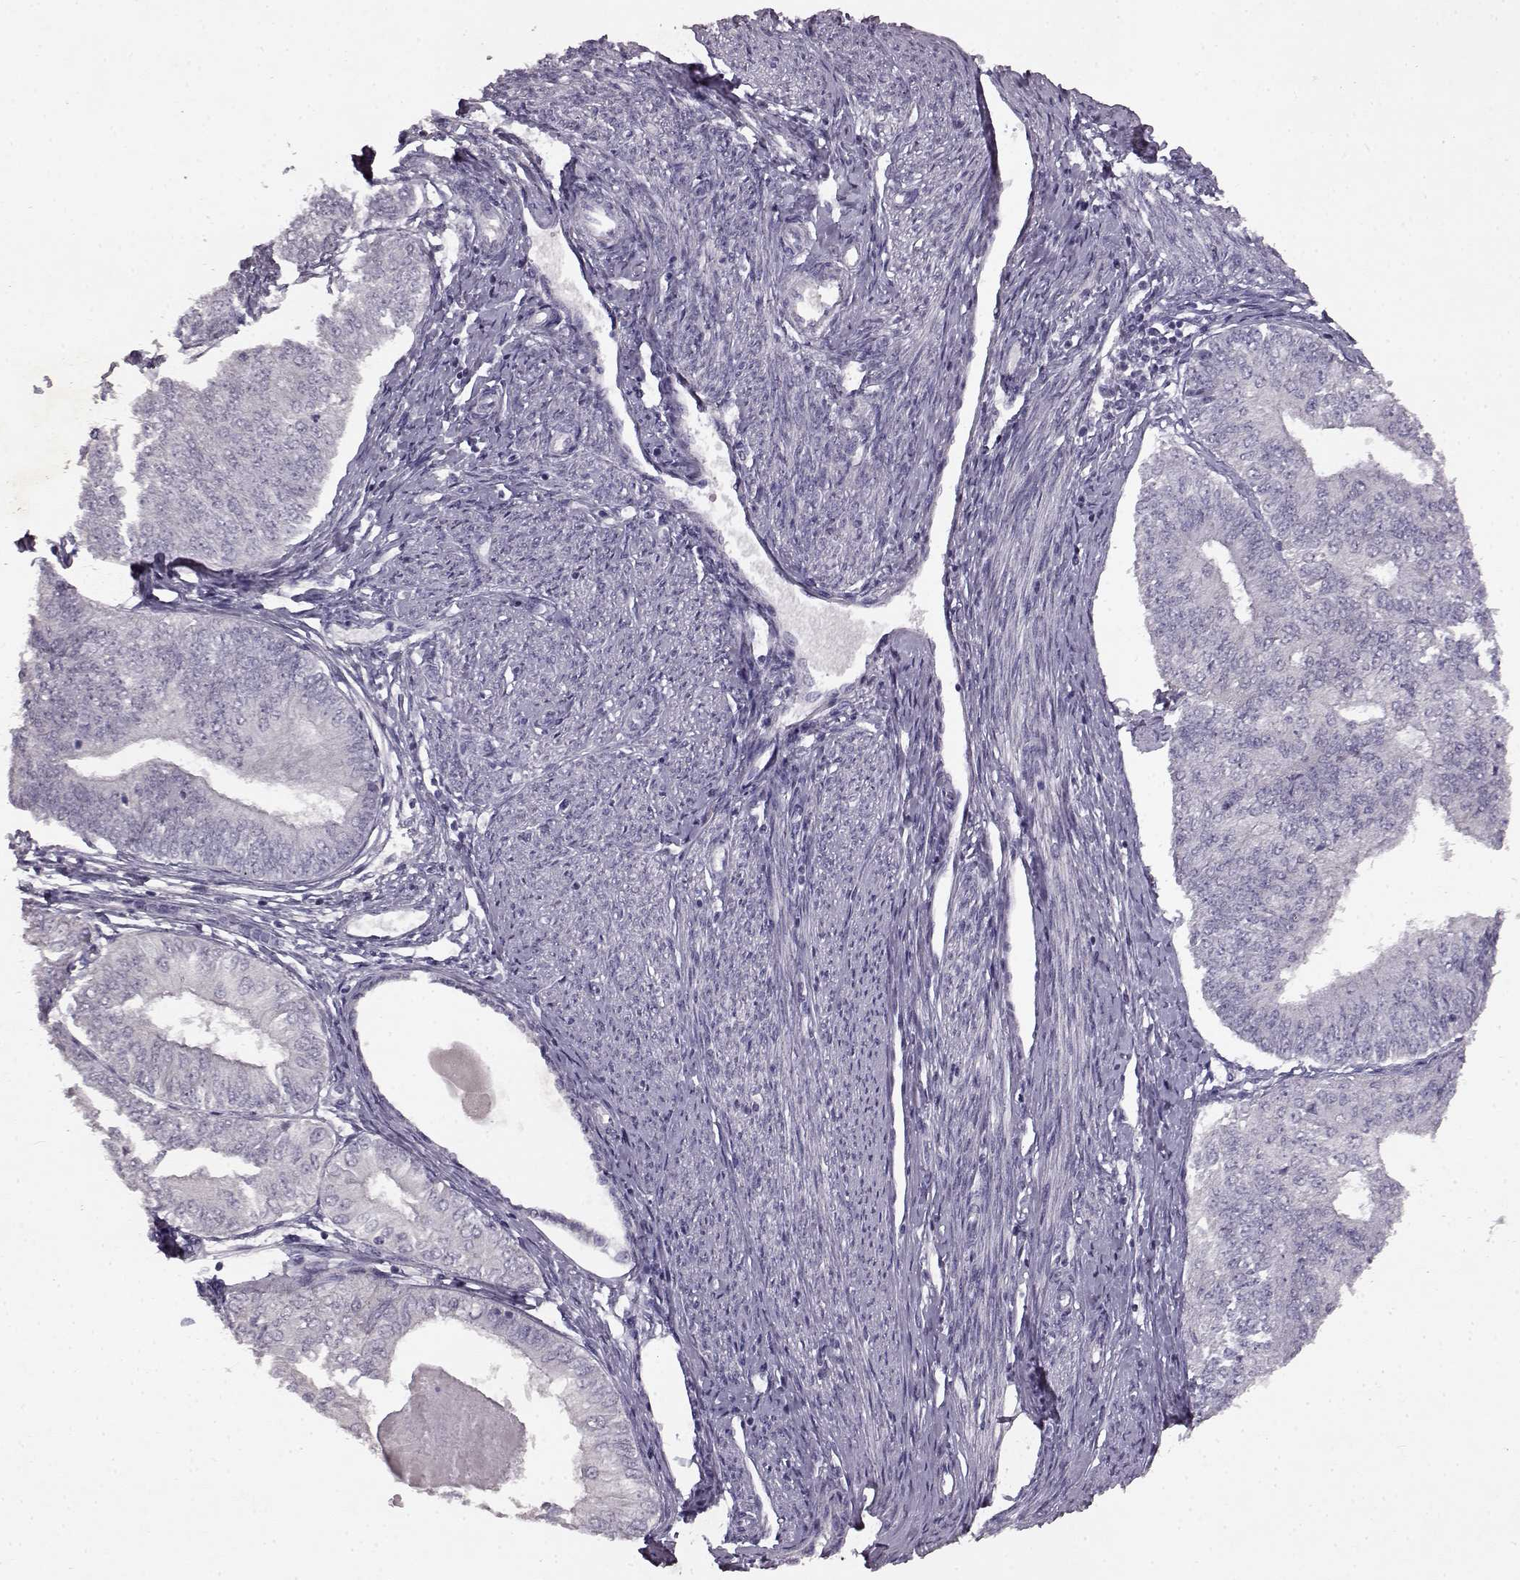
{"staining": {"intensity": "negative", "quantity": "none", "location": "none"}, "tissue": "endometrial cancer", "cell_type": "Tumor cells", "image_type": "cancer", "snomed": [{"axis": "morphology", "description": "Adenocarcinoma, NOS"}, {"axis": "topography", "description": "Endometrium"}], "caption": "Immunohistochemistry (IHC) micrograph of human endometrial adenocarcinoma stained for a protein (brown), which demonstrates no expression in tumor cells.", "gene": "SPAG17", "patient": {"sex": "female", "age": 58}}